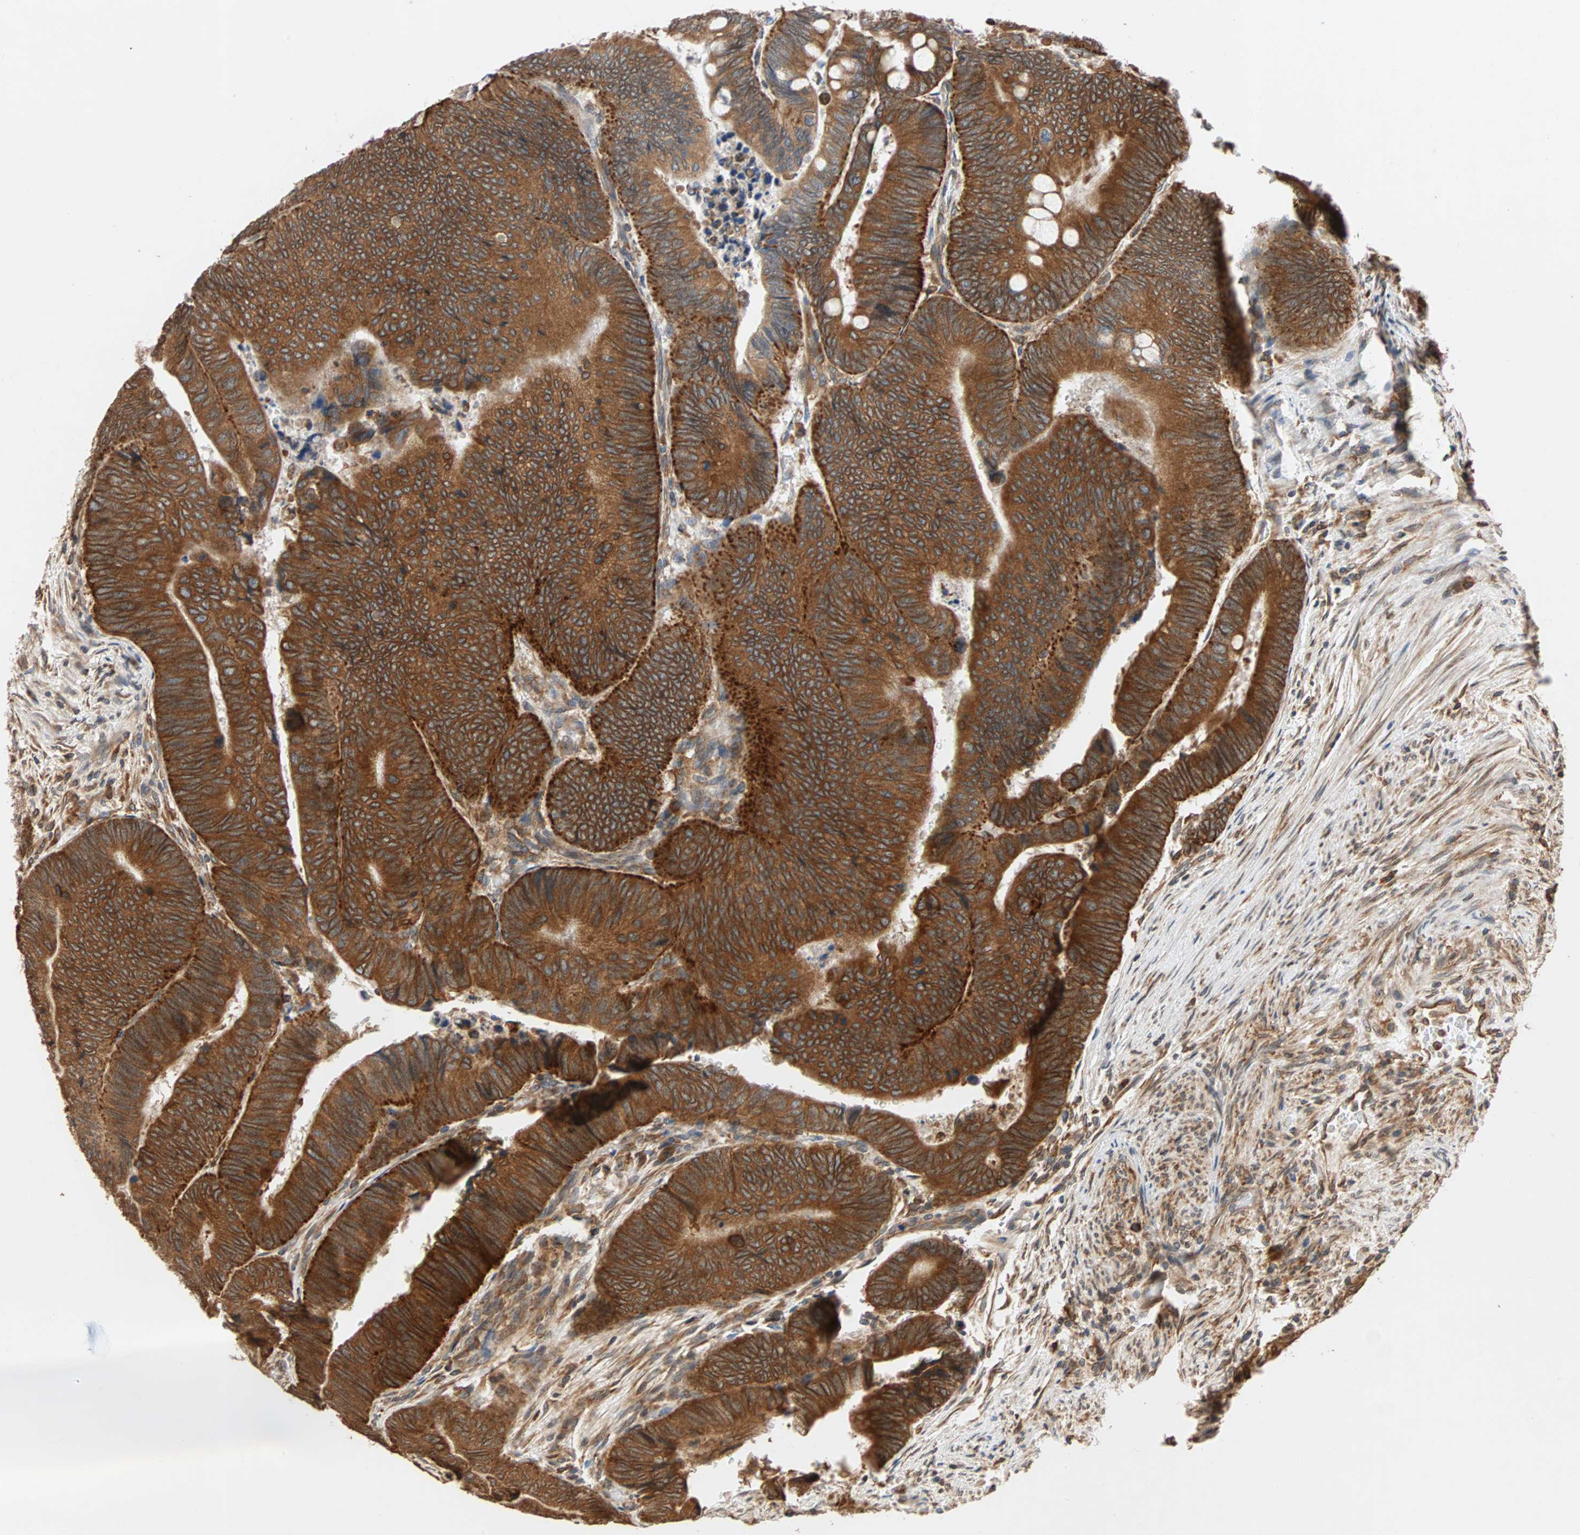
{"staining": {"intensity": "strong", "quantity": ">75%", "location": "cytoplasmic/membranous"}, "tissue": "colorectal cancer", "cell_type": "Tumor cells", "image_type": "cancer", "snomed": [{"axis": "morphology", "description": "Normal tissue, NOS"}, {"axis": "morphology", "description": "Adenocarcinoma, NOS"}, {"axis": "topography", "description": "Rectum"}, {"axis": "topography", "description": "Peripheral nerve tissue"}], "caption": "Immunohistochemical staining of human colorectal adenocarcinoma reveals high levels of strong cytoplasmic/membranous expression in about >75% of tumor cells.", "gene": "AUP1", "patient": {"sex": "male", "age": 92}}